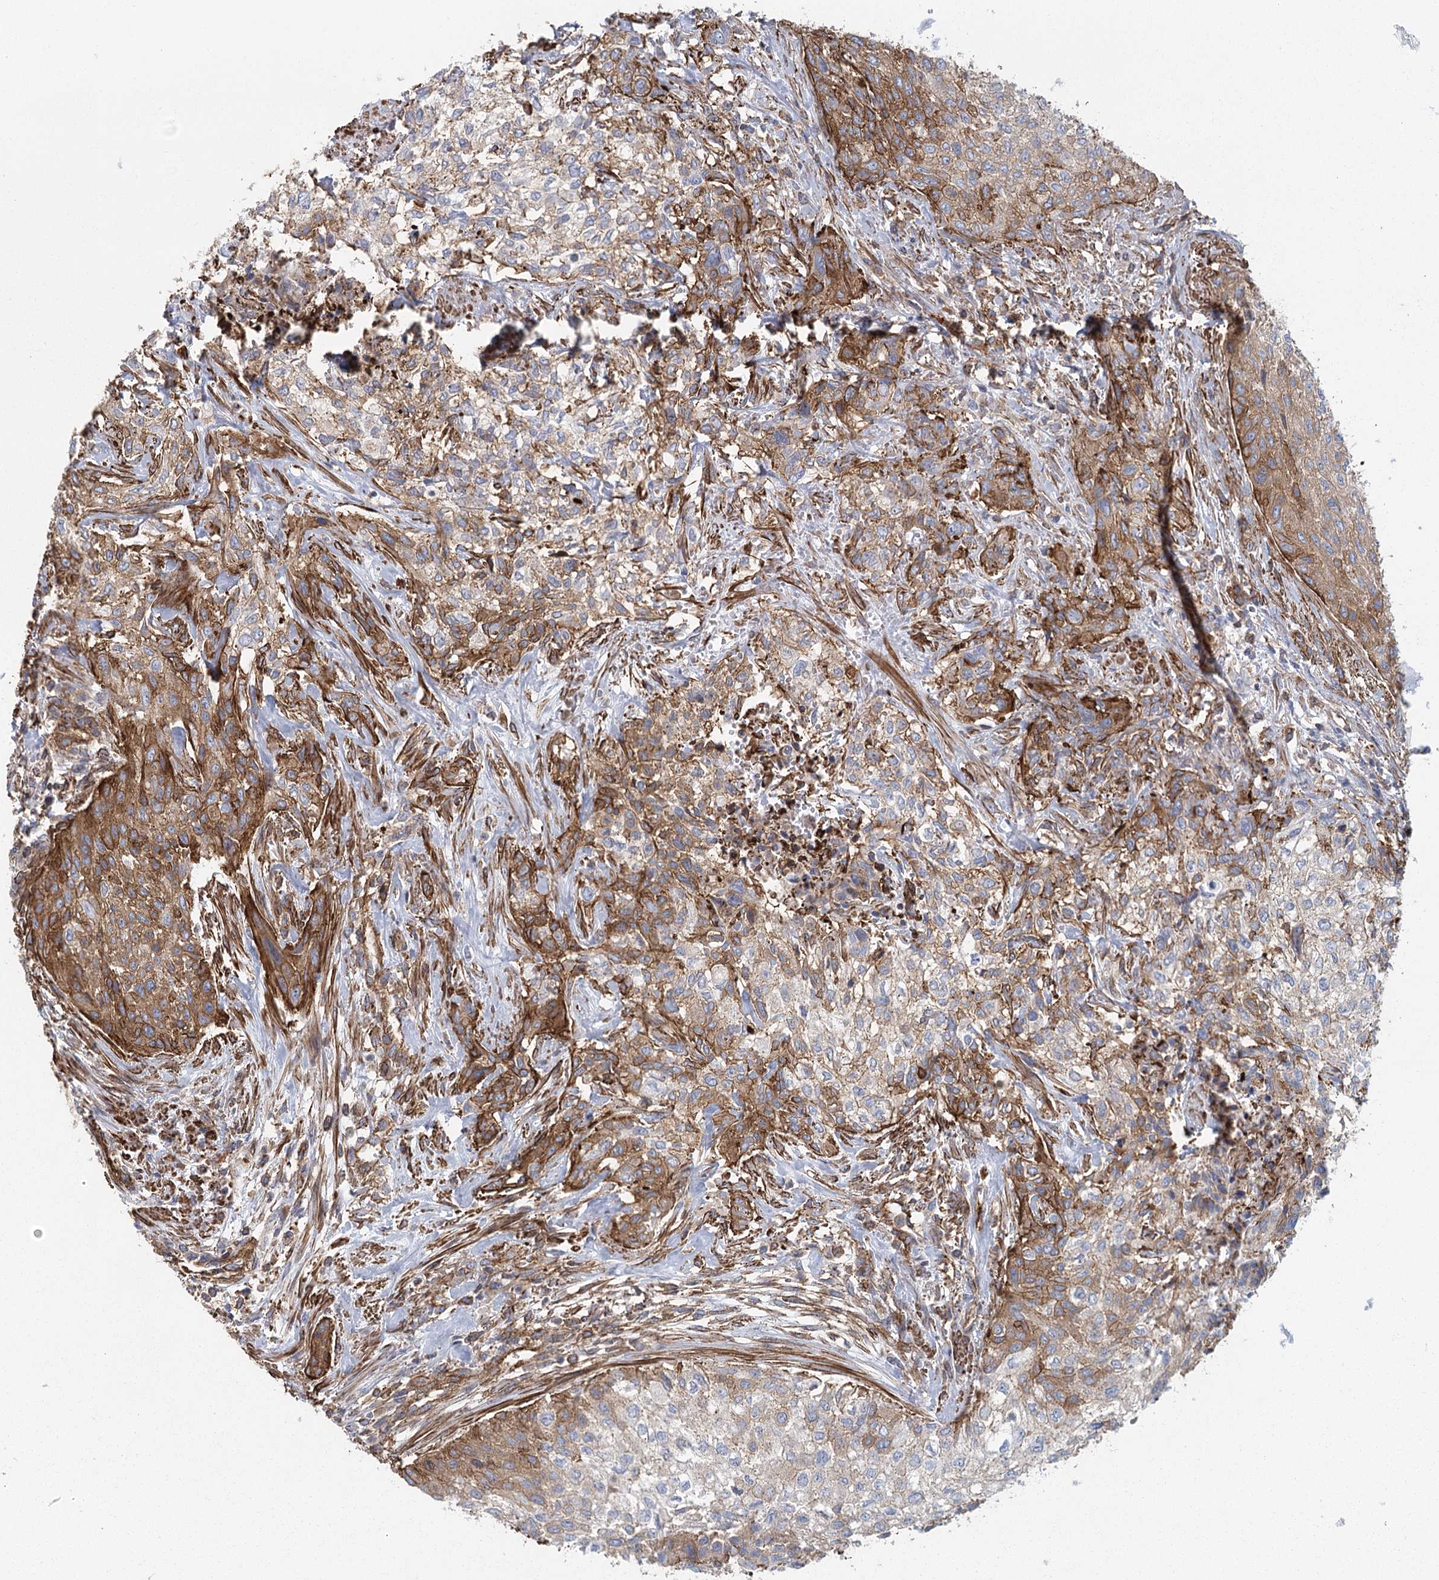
{"staining": {"intensity": "moderate", "quantity": "25%-75%", "location": "cytoplasmic/membranous"}, "tissue": "urothelial cancer", "cell_type": "Tumor cells", "image_type": "cancer", "snomed": [{"axis": "morphology", "description": "Normal tissue, NOS"}, {"axis": "morphology", "description": "Urothelial carcinoma, NOS"}, {"axis": "topography", "description": "Urinary bladder"}, {"axis": "topography", "description": "Peripheral nerve tissue"}], "caption": "Protein staining by IHC reveals moderate cytoplasmic/membranous staining in approximately 25%-75% of tumor cells in urothelial cancer.", "gene": "IFT46", "patient": {"sex": "male", "age": 35}}